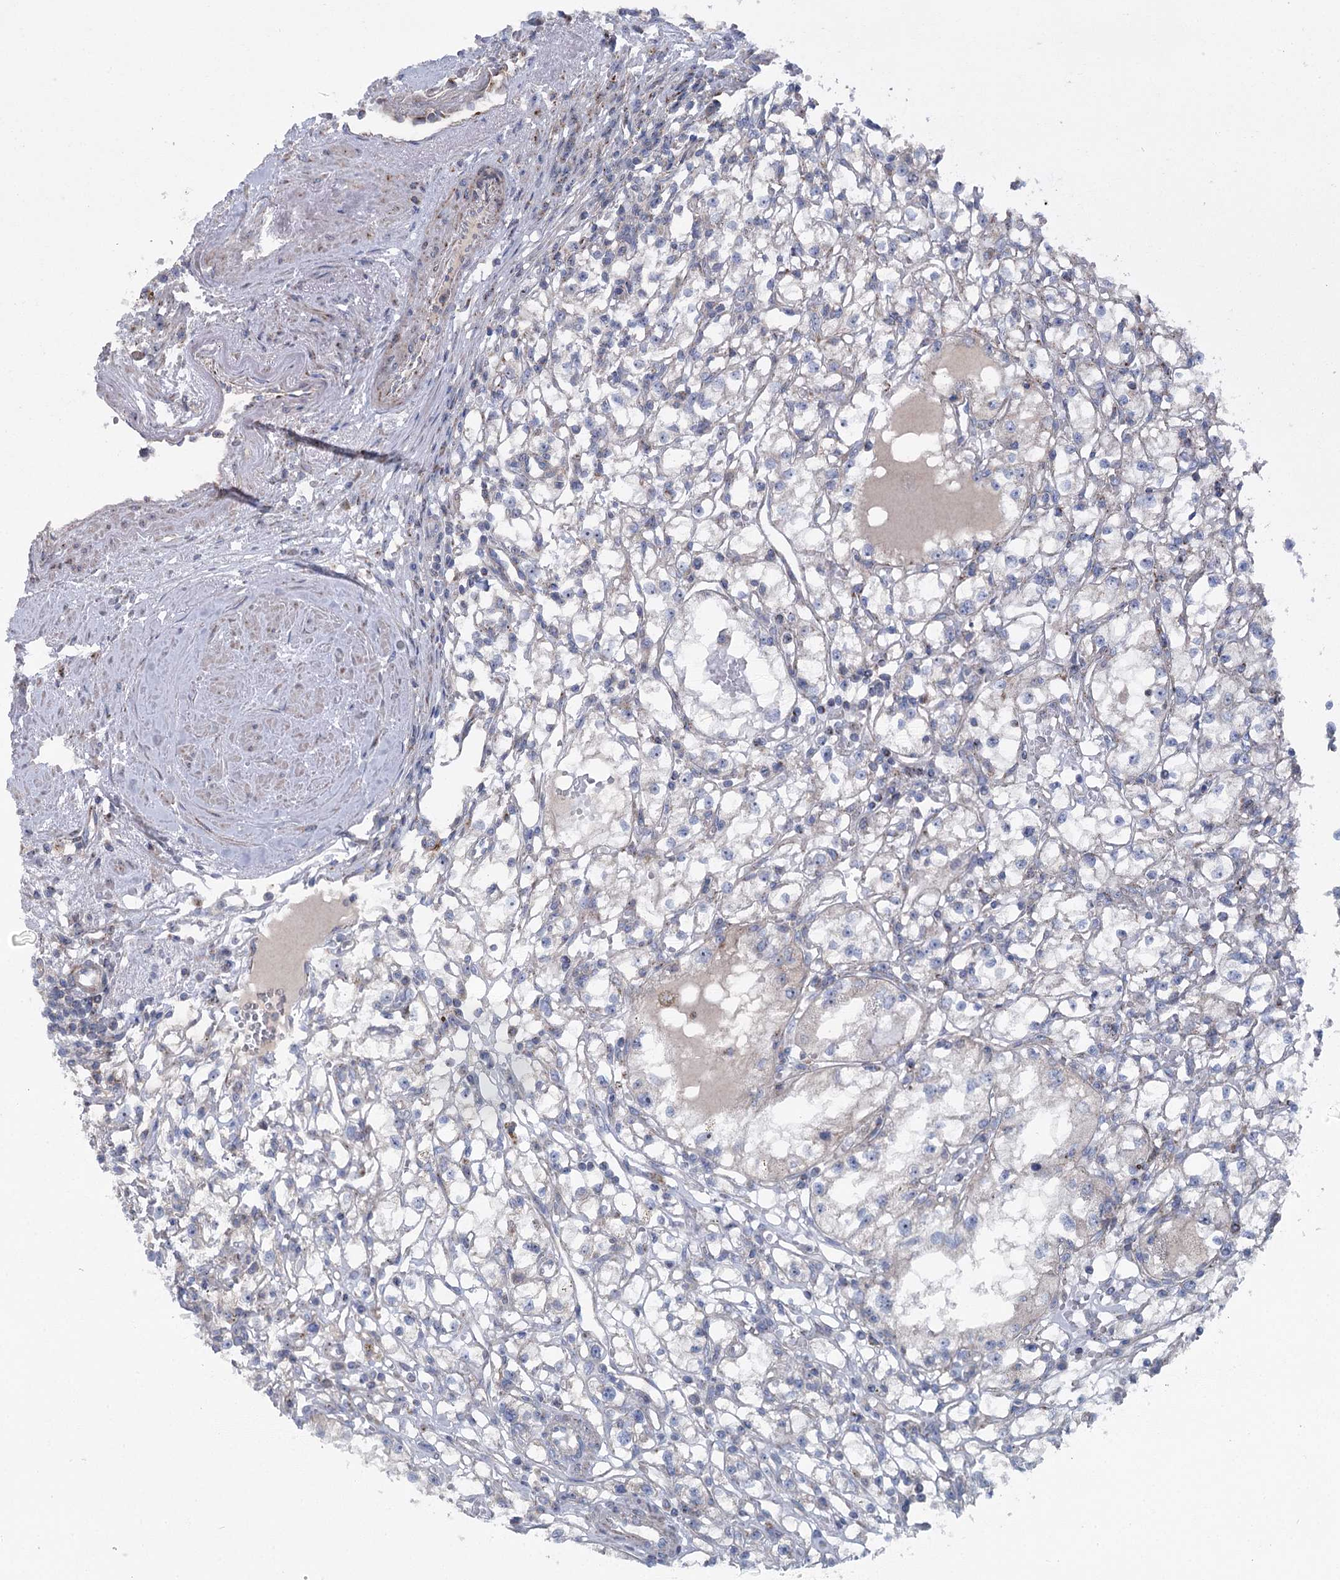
{"staining": {"intensity": "negative", "quantity": "none", "location": "none"}, "tissue": "renal cancer", "cell_type": "Tumor cells", "image_type": "cancer", "snomed": [{"axis": "morphology", "description": "Adenocarcinoma, NOS"}, {"axis": "topography", "description": "Kidney"}], "caption": "Renal cancer stained for a protein using IHC exhibits no staining tumor cells.", "gene": "MARK2", "patient": {"sex": "male", "age": 56}}